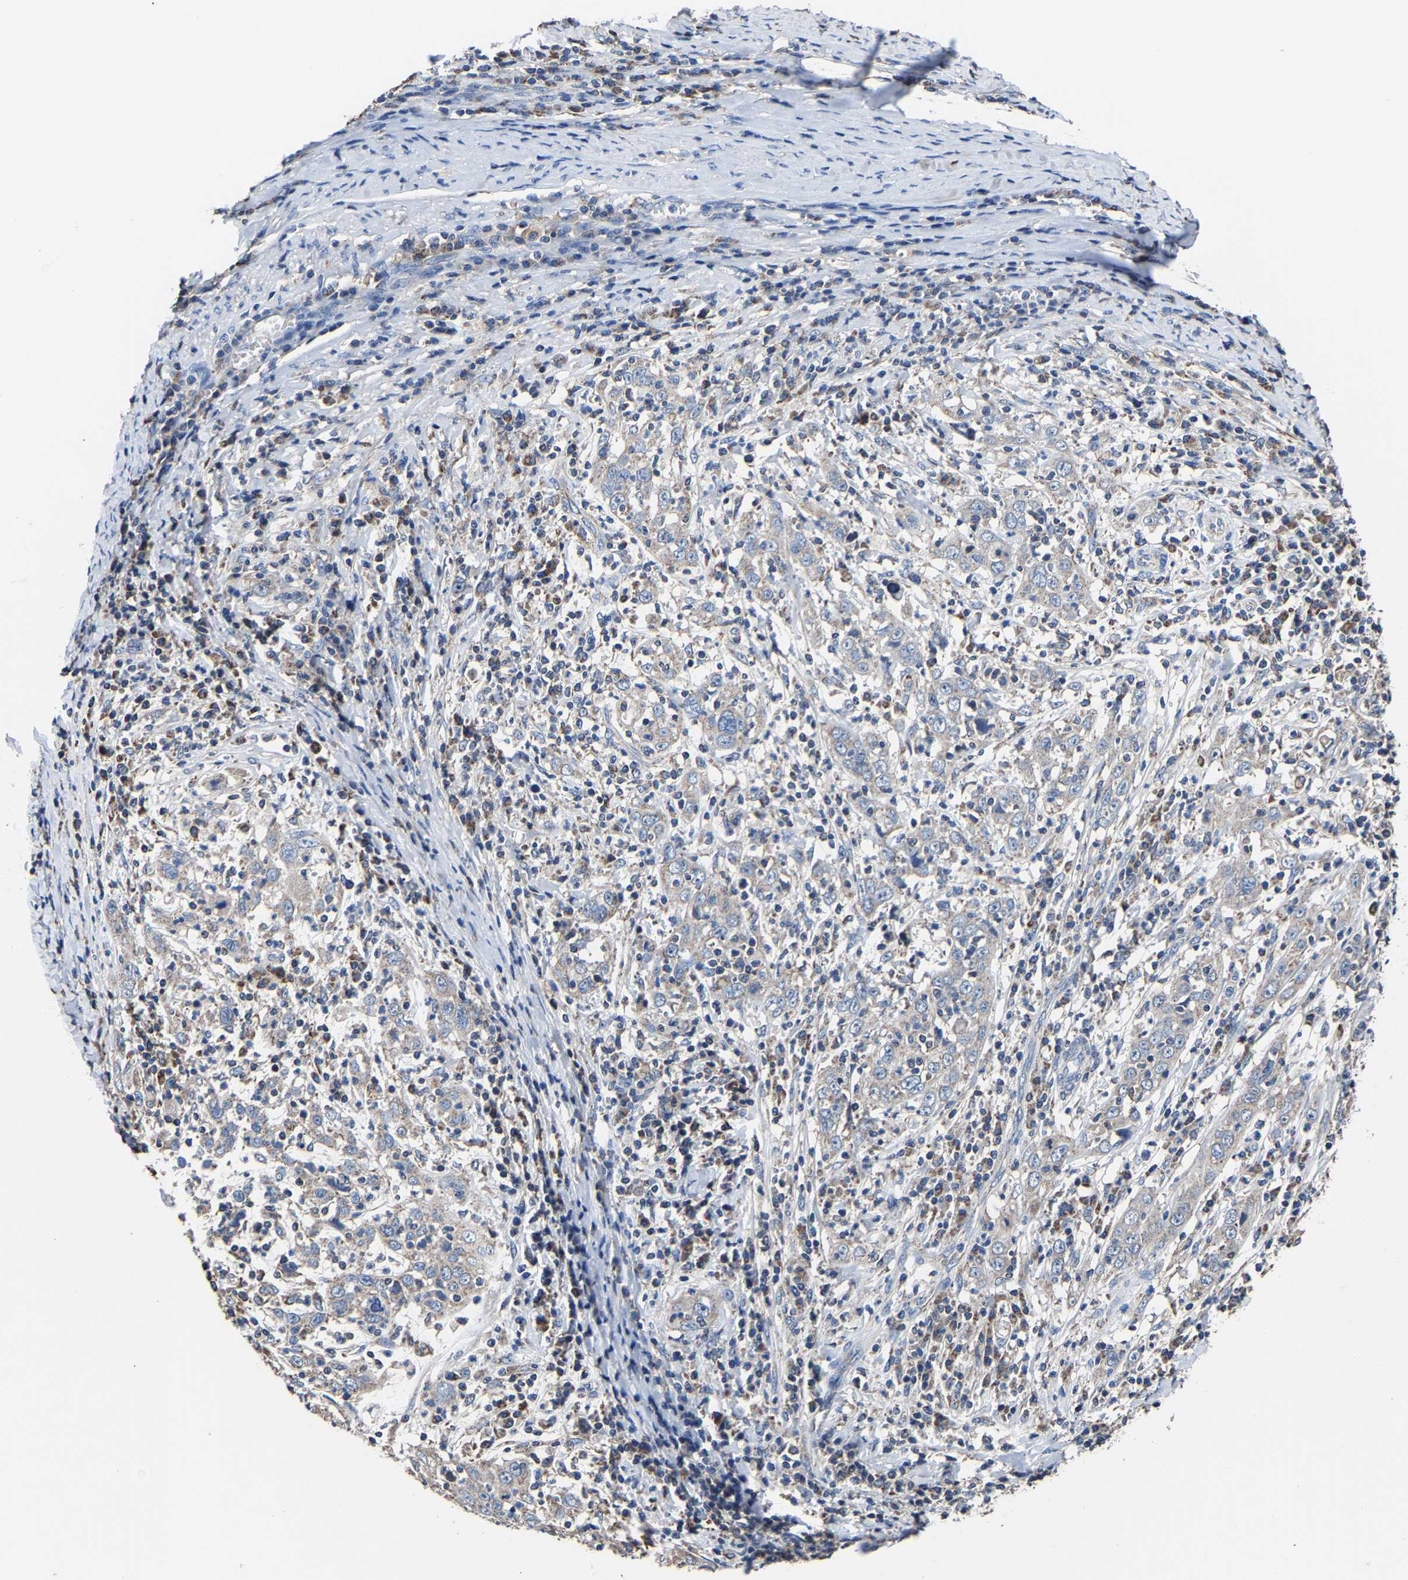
{"staining": {"intensity": "negative", "quantity": "none", "location": "none"}, "tissue": "cervical cancer", "cell_type": "Tumor cells", "image_type": "cancer", "snomed": [{"axis": "morphology", "description": "Squamous cell carcinoma, NOS"}, {"axis": "topography", "description": "Cervix"}], "caption": "Histopathology image shows no significant protein expression in tumor cells of squamous cell carcinoma (cervical).", "gene": "ZCCHC7", "patient": {"sex": "female", "age": 46}}